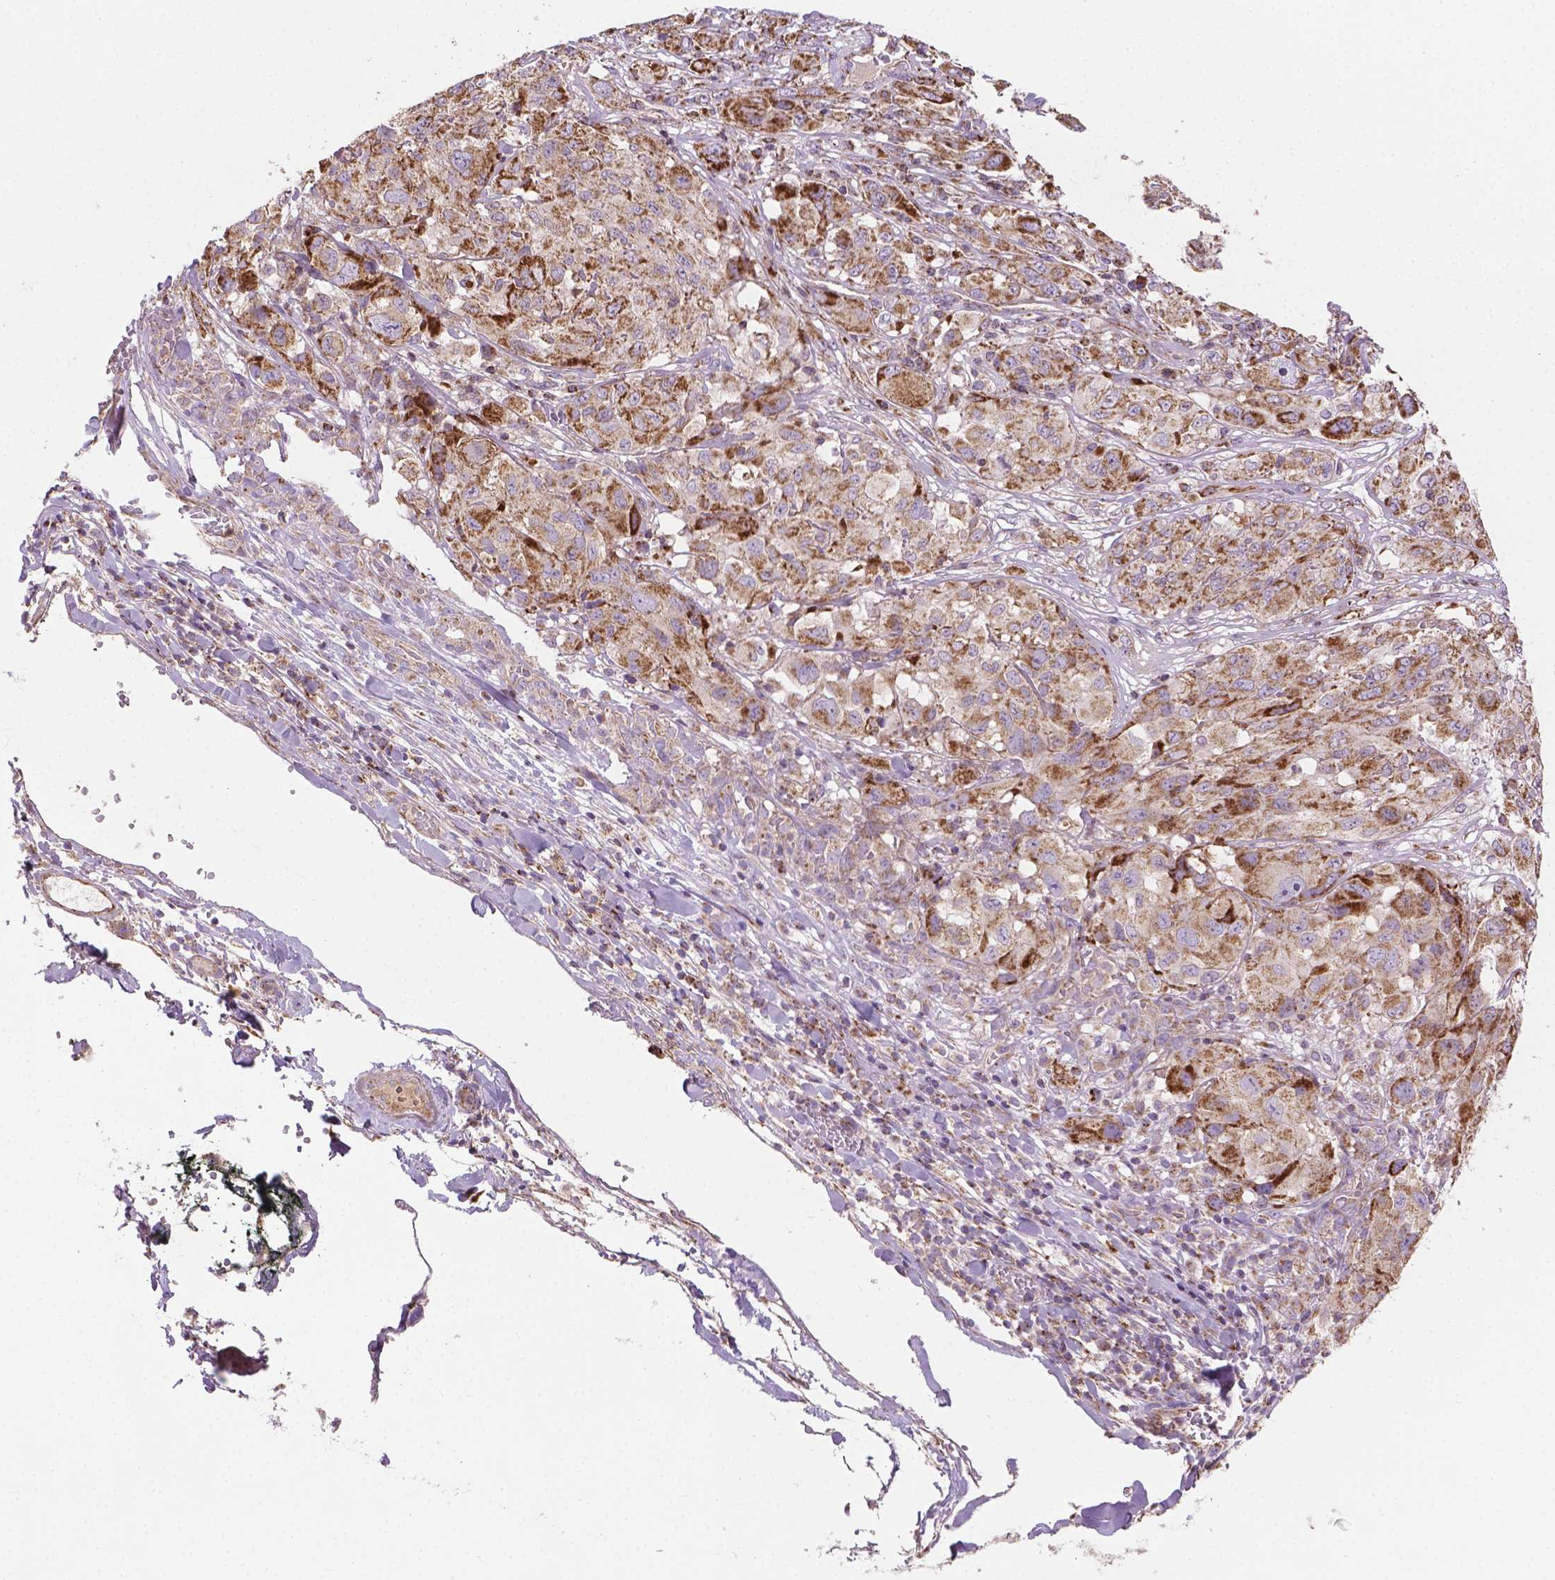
{"staining": {"intensity": "strong", "quantity": ">75%", "location": "cytoplasmic/membranous"}, "tissue": "melanoma", "cell_type": "Tumor cells", "image_type": "cancer", "snomed": [{"axis": "morphology", "description": "Malignant melanoma, NOS"}, {"axis": "topography", "description": "Skin"}], "caption": "A brown stain highlights strong cytoplasmic/membranous expression of a protein in human melanoma tumor cells. The staining was performed using DAB (3,3'-diaminobenzidine), with brown indicating positive protein expression. Nuclei are stained blue with hematoxylin.", "gene": "PIBF1", "patient": {"sex": "female", "age": 91}}